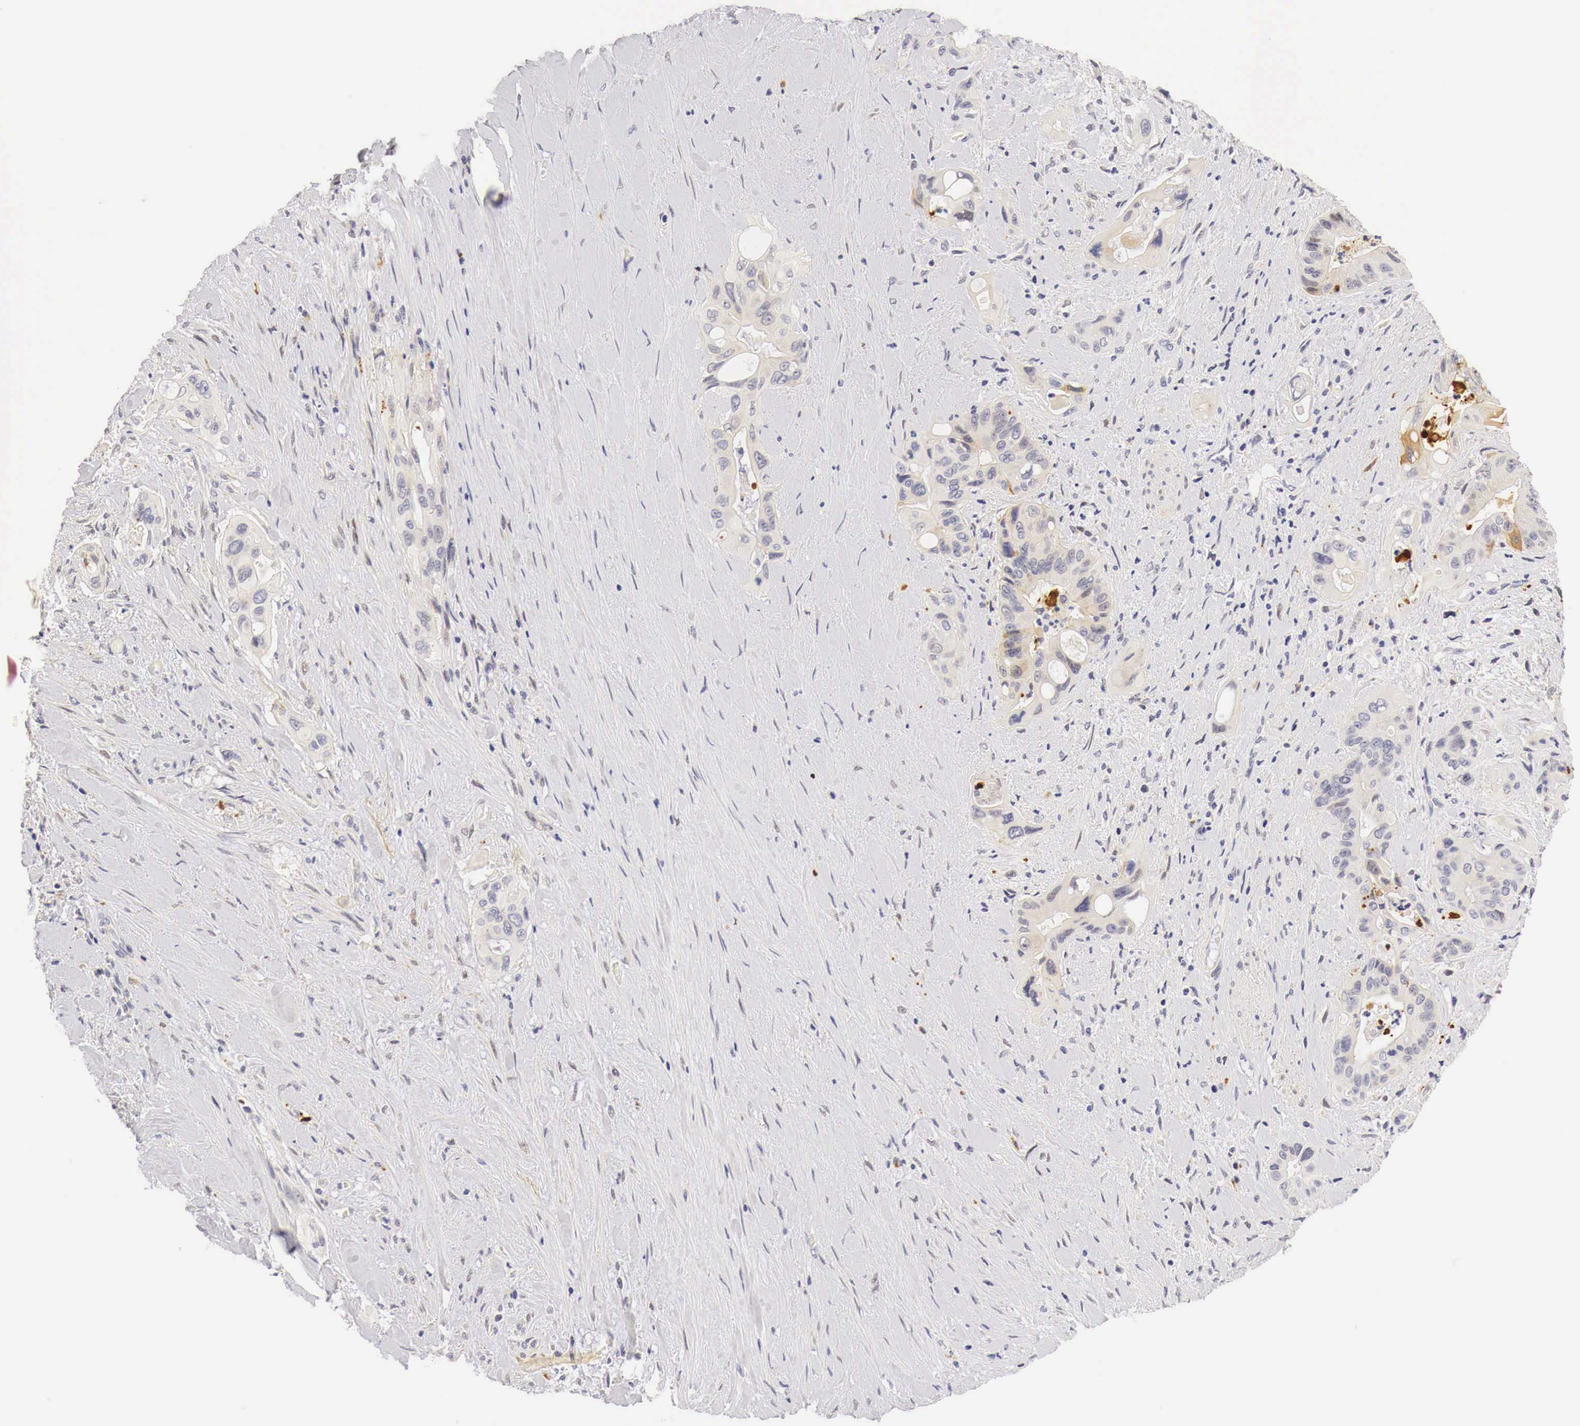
{"staining": {"intensity": "weak", "quantity": "<25%", "location": "cytoplasmic/membranous"}, "tissue": "pancreatic cancer", "cell_type": "Tumor cells", "image_type": "cancer", "snomed": [{"axis": "morphology", "description": "Adenocarcinoma, NOS"}, {"axis": "topography", "description": "Pancreas"}], "caption": "IHC image of pancreatic adenocarcinoma stained for a protein (brown), which displays no expression in tumor cells. (Stains: DAB (3,3'-diaminobenzidine) IHC with hematoxylin counter stain, Microscopy: brightfield microscopy at high magnification).", "gene": "CASP3", "patient": {"sex": "male", "age": 77}}